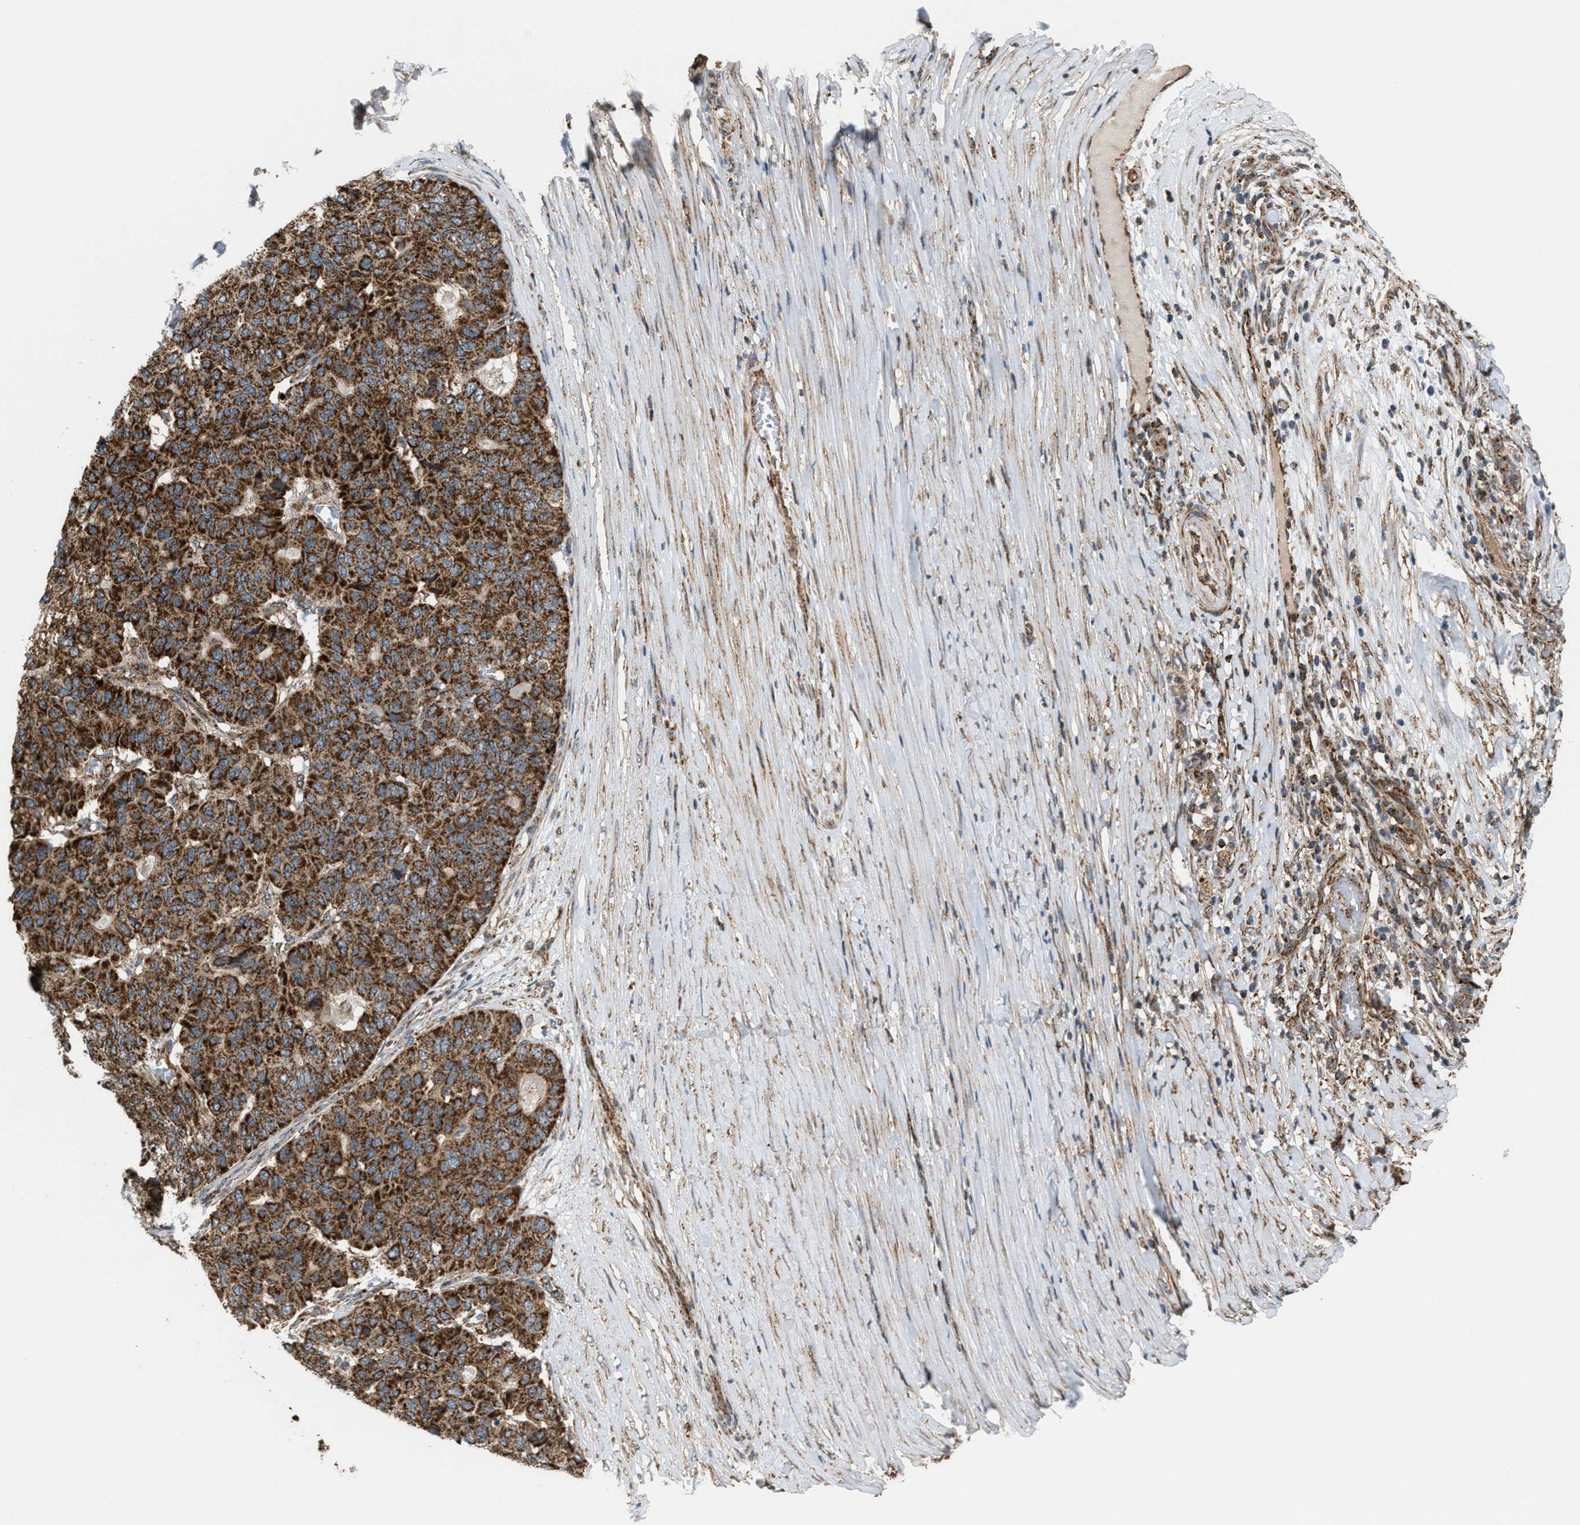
{"staining": {"intensity": "strong", "quantity": ">75%", "location": "cytoplasmic/membranous"}, "tissue": "pancreatic cancer", "cell_type": "Tumor cells", "image_type": "cancer", "snomed": [{"axis": "morphology", "description": "Adenocarcinoma, NOS"}, {"axis": "topography", "description": "Pancreas"}], "caption": "High-power microscopy captured an immunohistochemistry histopathology image of pancreatic cancer, revealing strong cytoplasmic/membranous positivity in approximately >75% of tumor cells. (Stains: DAB in brown, nuclei in blue, Microscopy: brightfield microscopy at high magnification).", "gene": "SGSM2", "patient": {"sex": "male", "age": 50}}